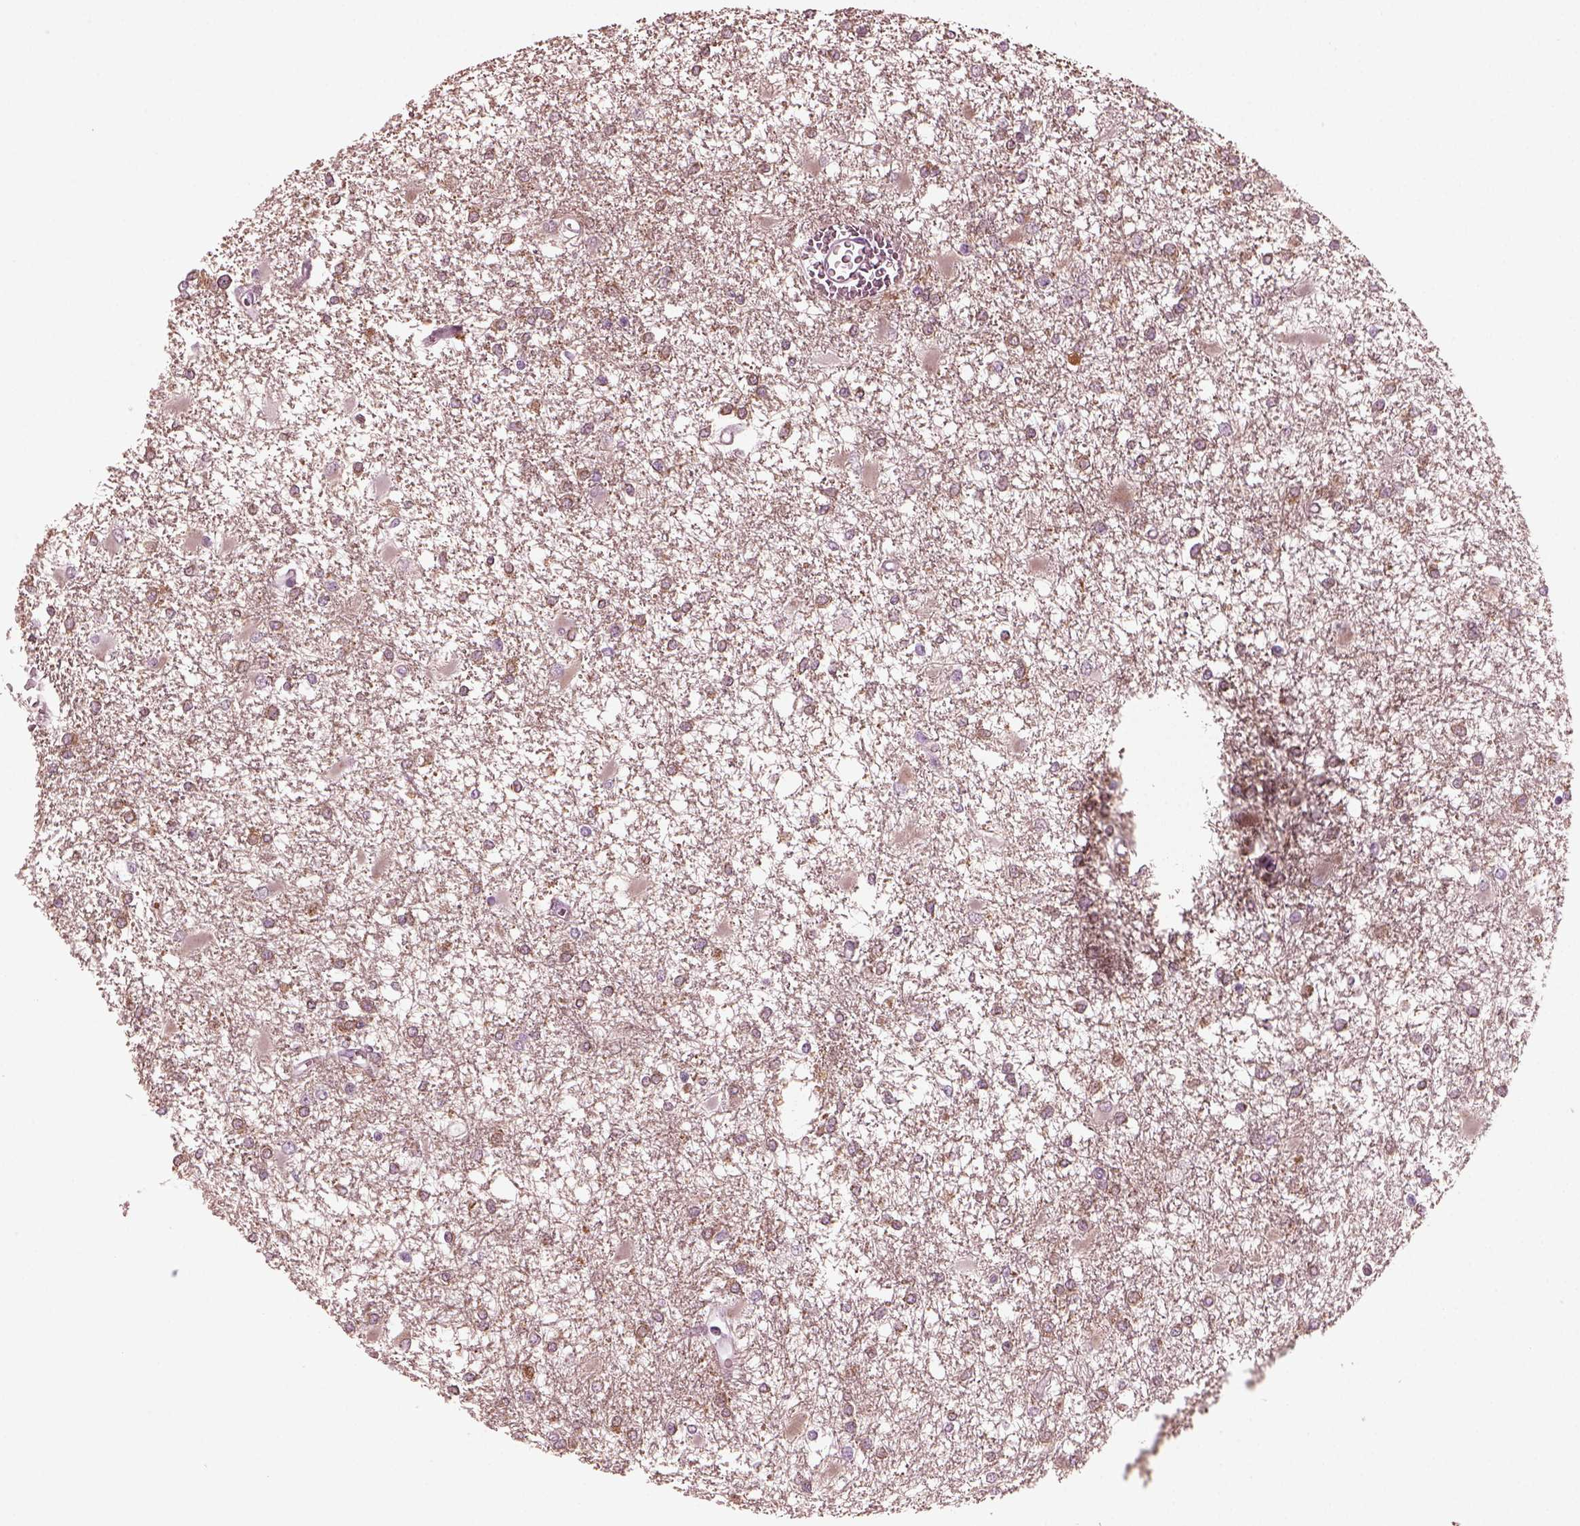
{"staining": {"intensity": "strong", "quantity": "<25%", "location": "cytoplasmic/membranous"}, "tissue": "glioma", "cell_type": "Tumor cells", "image_type": "cancer", "snomed": [{"axis": "morphology", "description": "Glioma, malignant, High grade"}, {"axis": "topography", "description": "Cerebral cortex"}], "caption": "This photomicrograph shows immunohistochemistry staining of human glioma, with medium strong cytoplasmic/membranous positivity in approximately <25% of tumor cells.", "gene": "GRM6", "patient": {"sex": "male", "age": 79}}